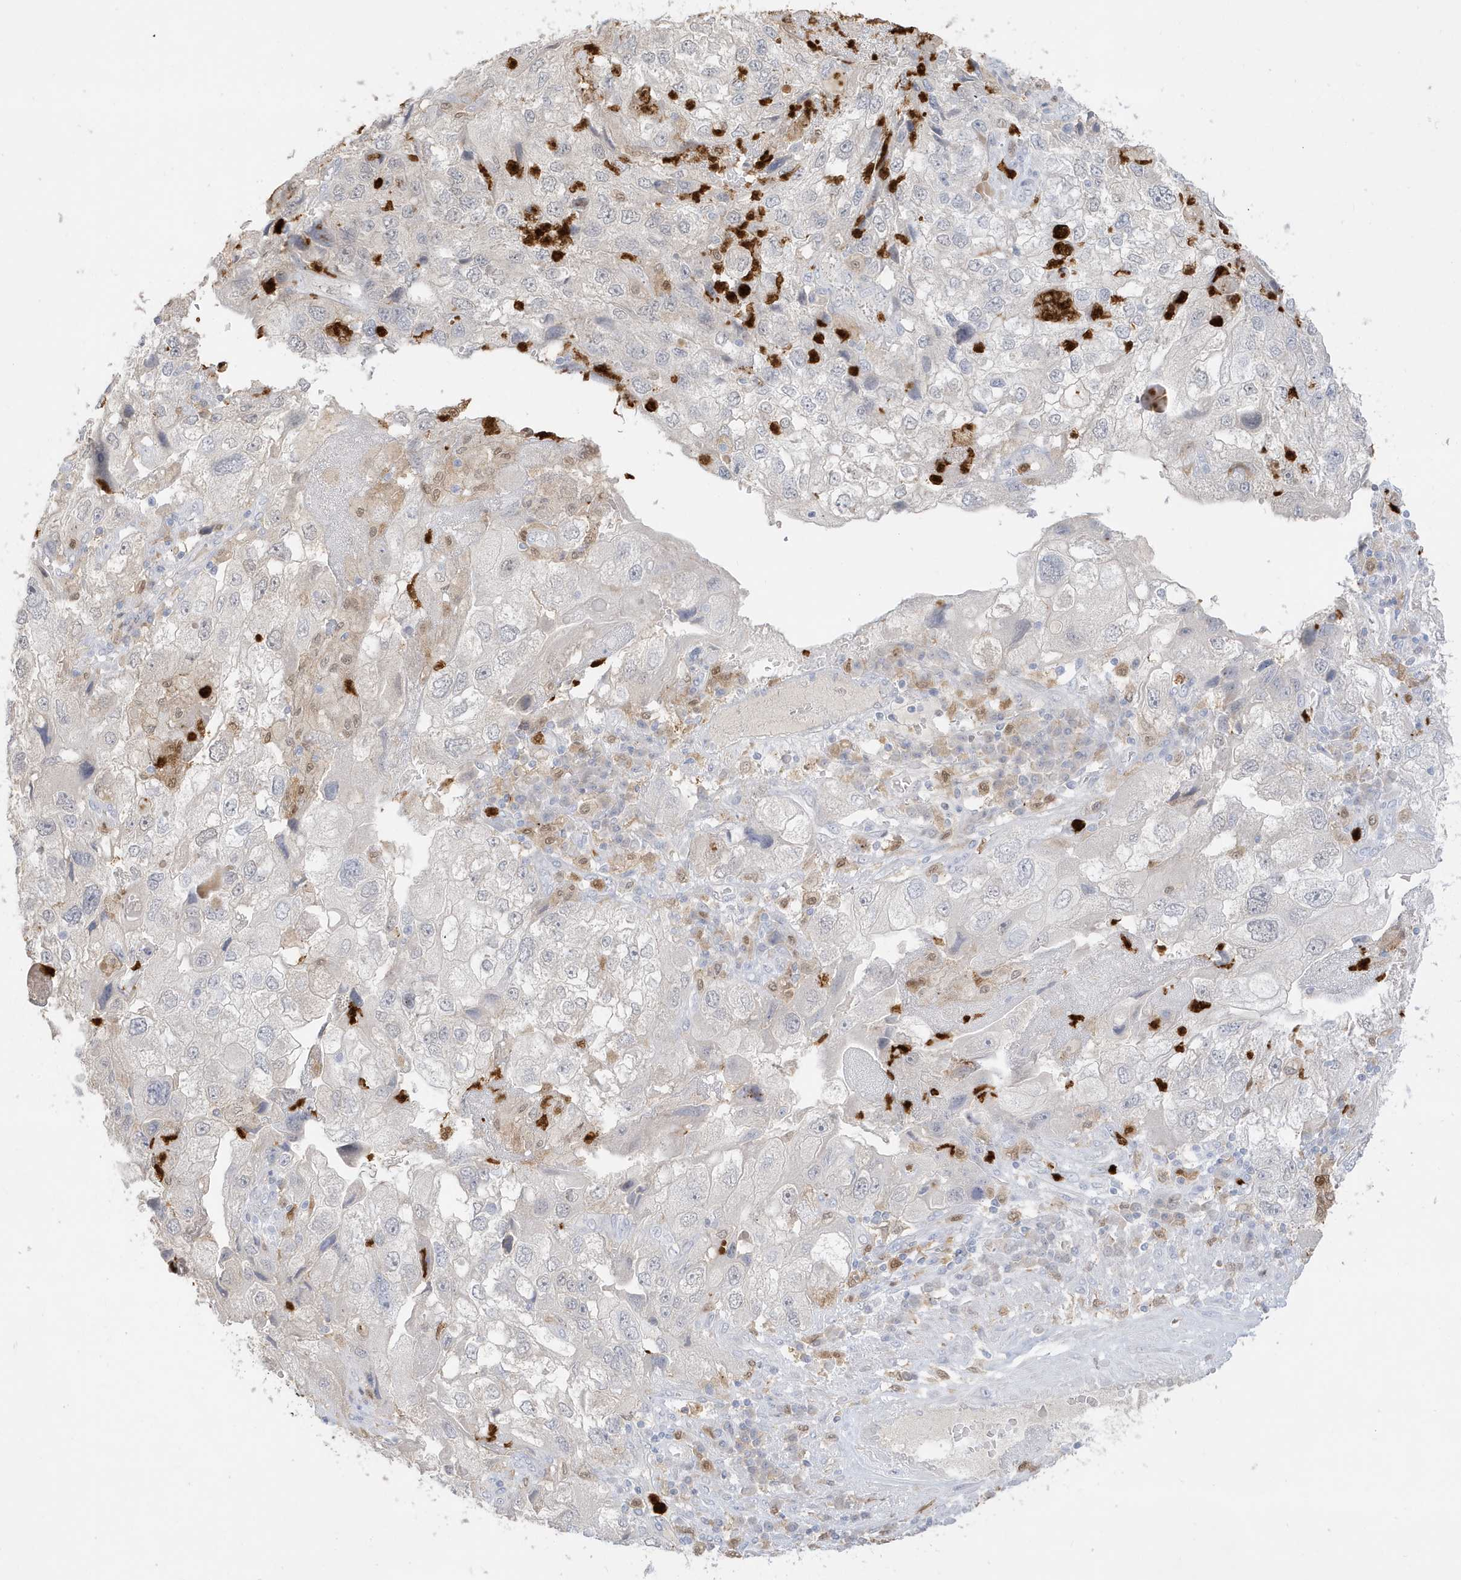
{"staining": {"intensity": "negative", "quantity": "none", "location": "none"}, "tissue": "endometrial cancer", "cell_type": "Tumor cells", "image_type": "cancer", "snomed": [{"axis": "morphology", "description": "Adenocarcinoma, NOS"}, {"axis": "topography", "description": "Endometrium"}], "caption": "Tumor cells show no significant staining in endometrial cancer (adenocarcinoma).", "gene": "GCA", "patient": {"sex": "female", "age": 49}}